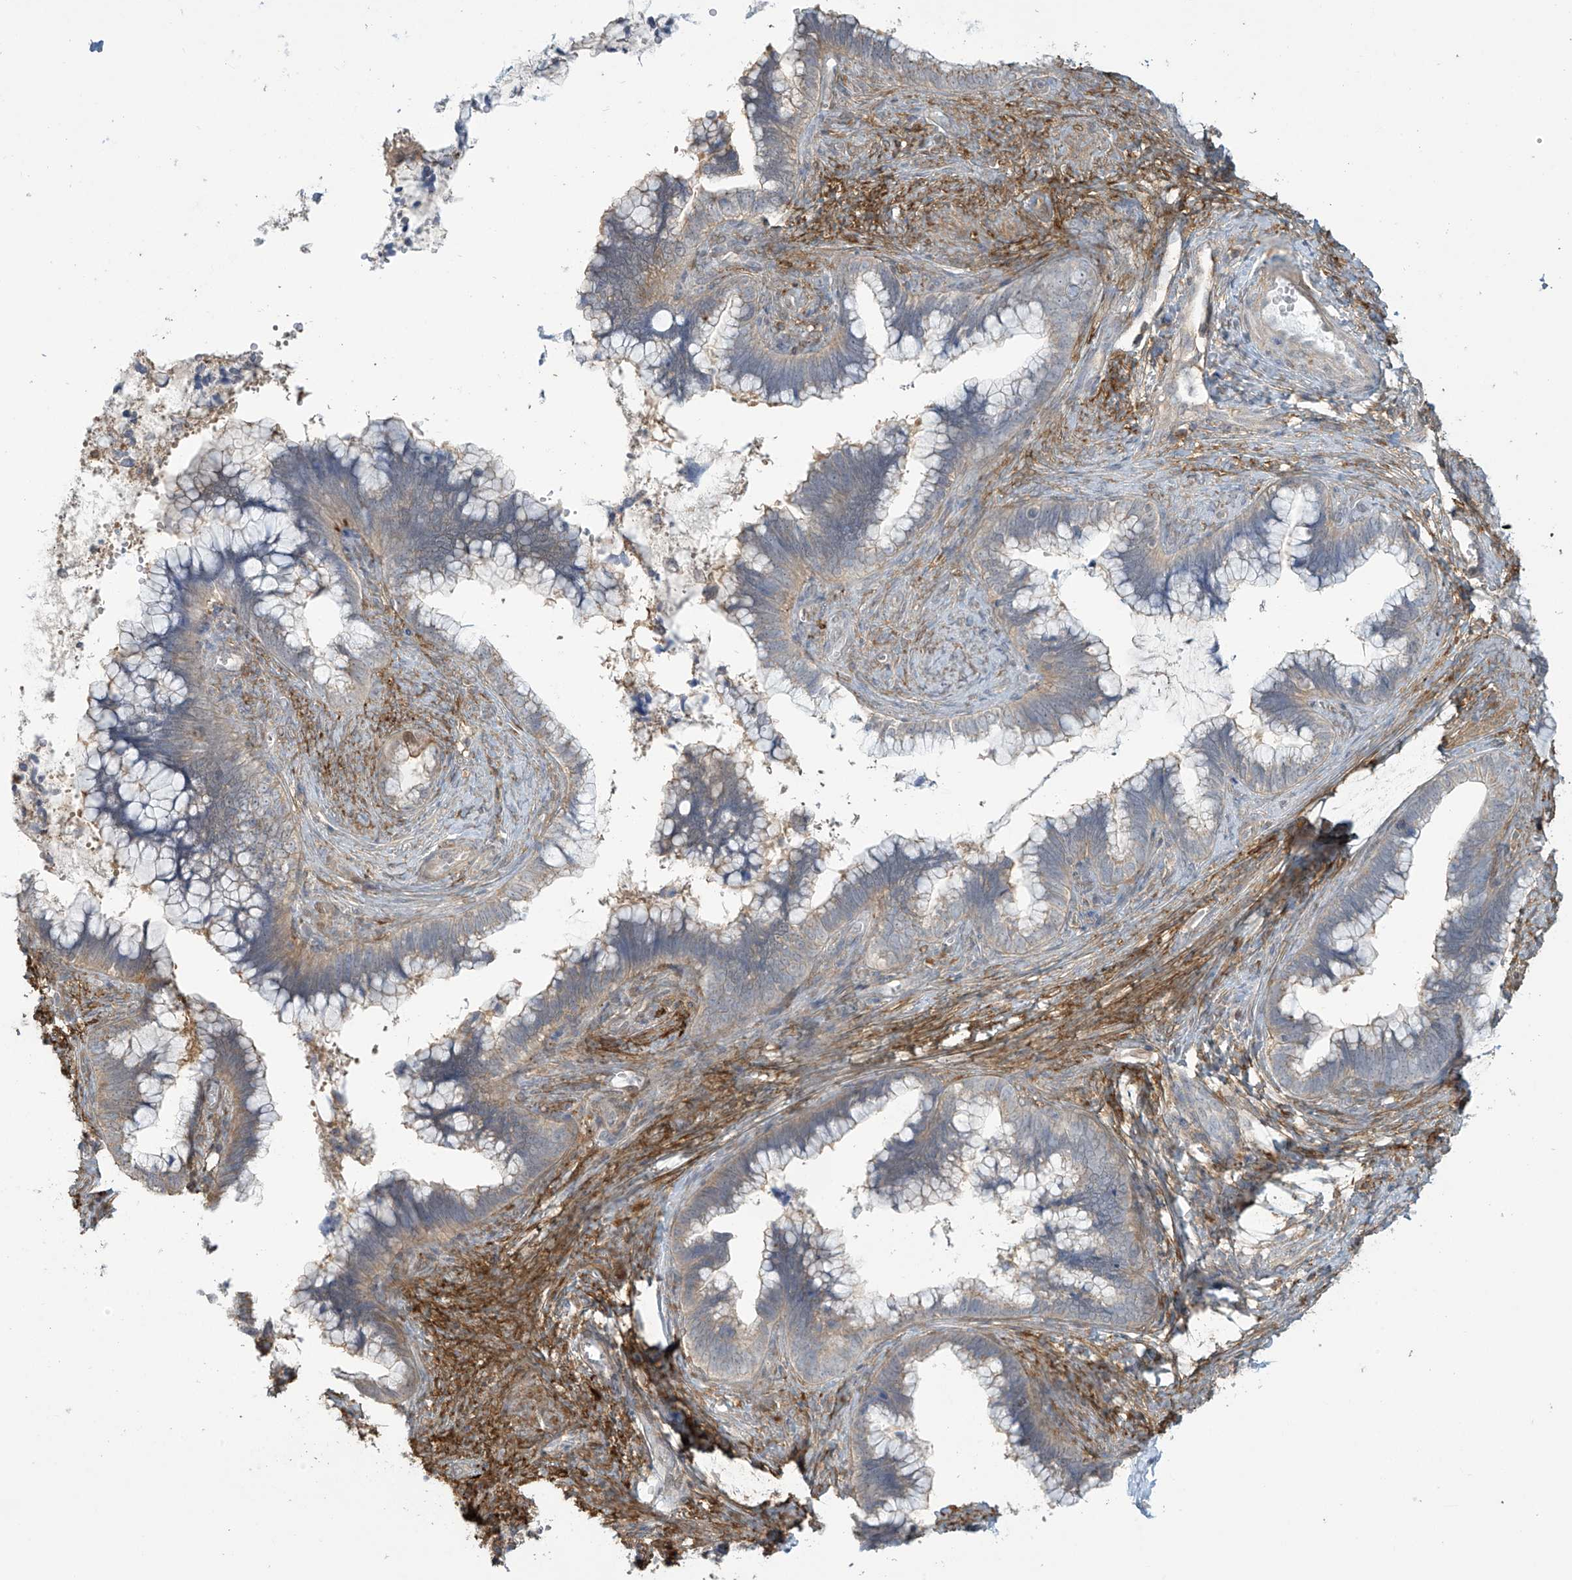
{"staining": {"intensity": "weak", "quantity": "<25%", "location": "cytoplasmic/membranous"}, "tissue": "cervical cancer", "cell_type": "Tumor cells", "image_type": "cancer", "snomed": [{"axis": "morphology", "description": "Adenocarcinoma, NOS"}, {"axis": "topography", "description": "Cervix"}], "caption": "A high-resolution photomicrograph shows immunohistochemistry staining of cervical cancer, which reveals no significant staining in tumor cells.", "gene": "TAGAP", "patient": {"sex": "female", "age": 44}}